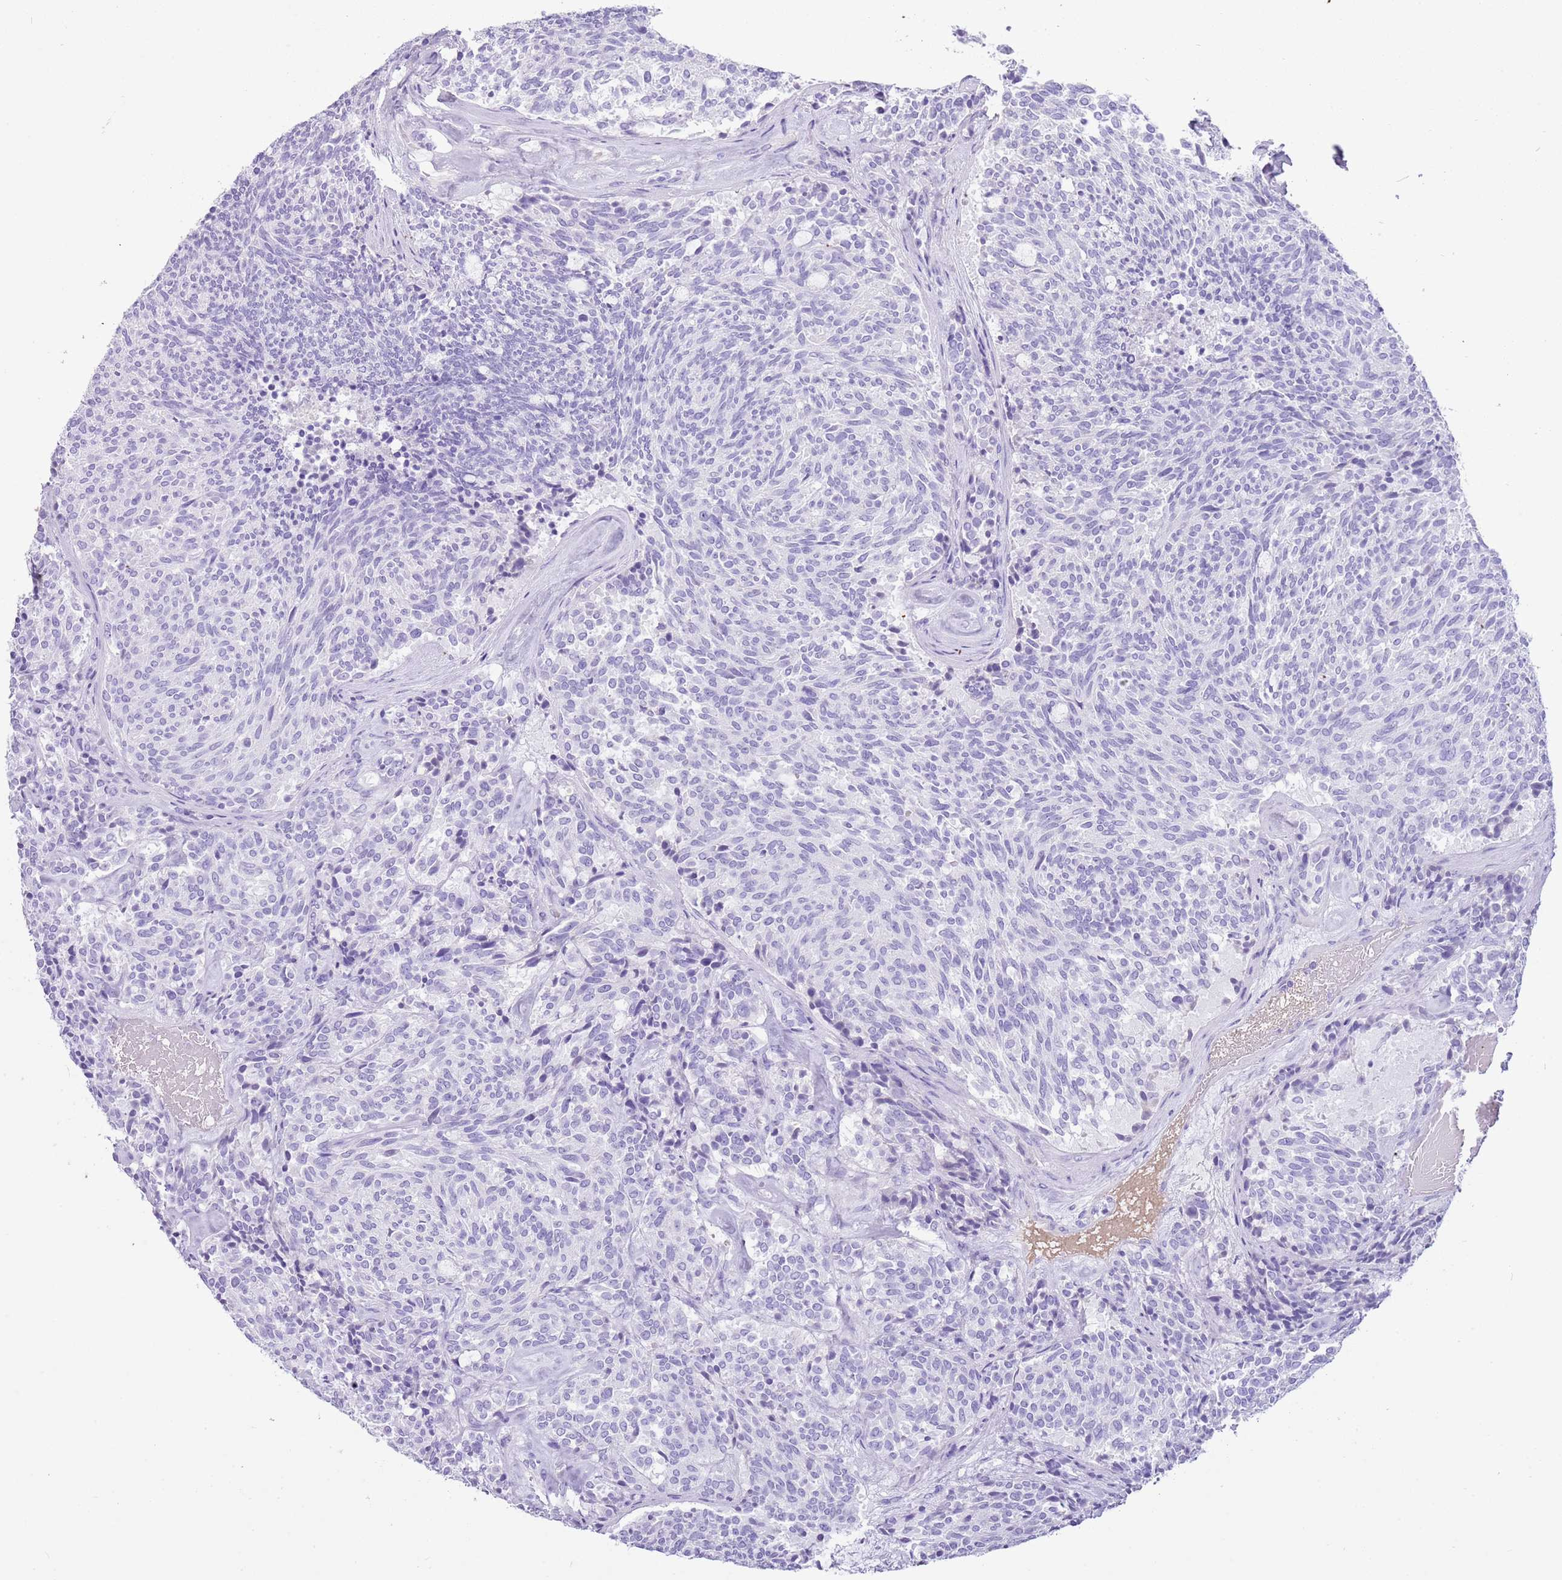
{"staining": {"intensity": "negative", "quantity": "none", "location": "none"}, "tissue": "carcinoid", "cell_type": "Tumor cells", "image_type": "cancer", "snomed": [{"axis": "morphology", "description": "Carcinoid, malignant, NOS"}, {"axis": "topography", "description": "Pancreas"}], "caption": "This is an IHC image of human carcinoid. There is no expression in tumor cells.", "gene": "IGKV3D-11", "patient": {"sex": "female", "age": 54}}